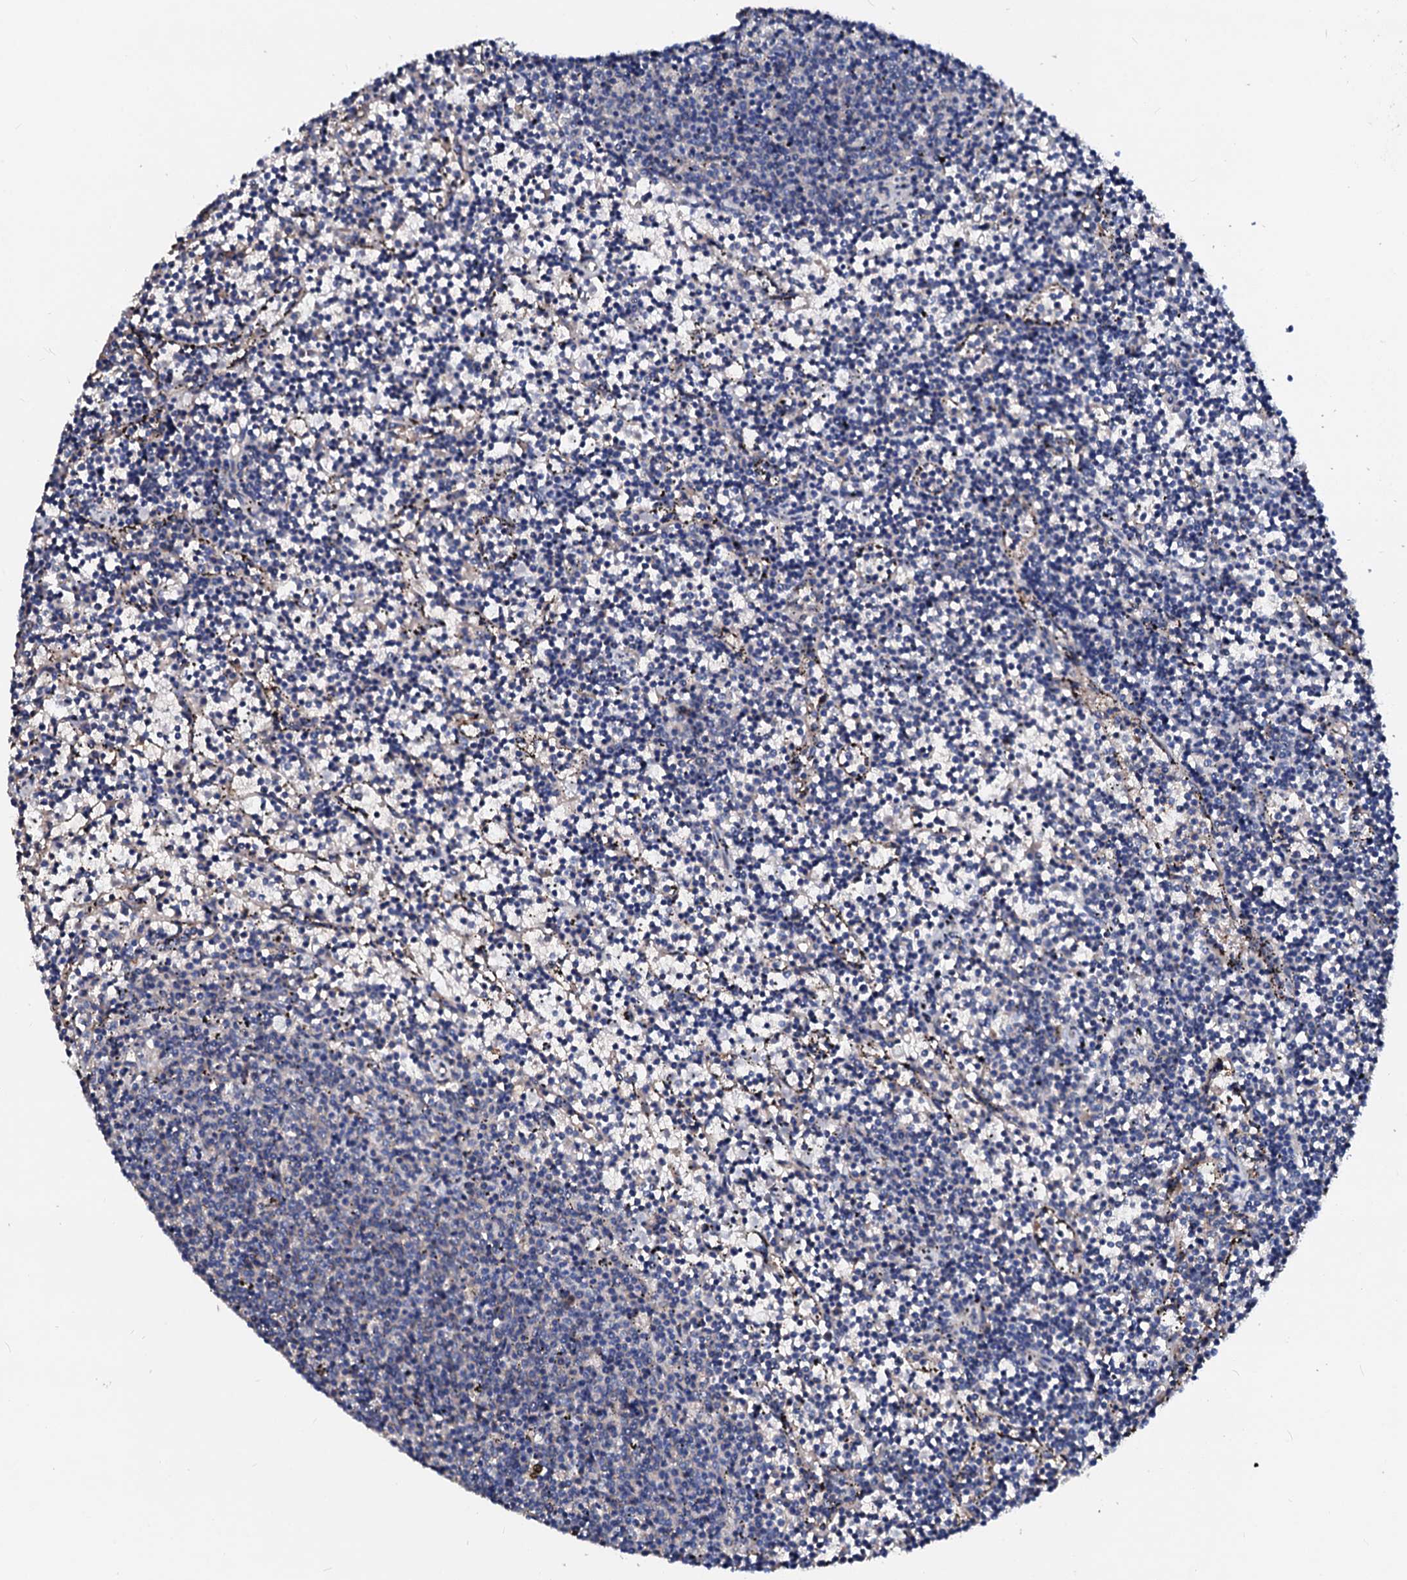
{"staining": {"intensity": "negative", "quantity": "none", "location": "none"}, "tissue": "lymphoma", "cell_type": "Tumor cells", "image_type": "cancer", "snomed": [{"axis": "morphology", "description": "Malignant lymphoma, non-Hodgkin's type, Low grade"}, {"axis": "topography", "description": "Spleen"}], "caption": "Human lymphoma stained for a protein using immunohistochemistry exhibits no positivity in tumor cells.", "gene": "CSKMT", "patient": {"sex": "female", "age": 50}}